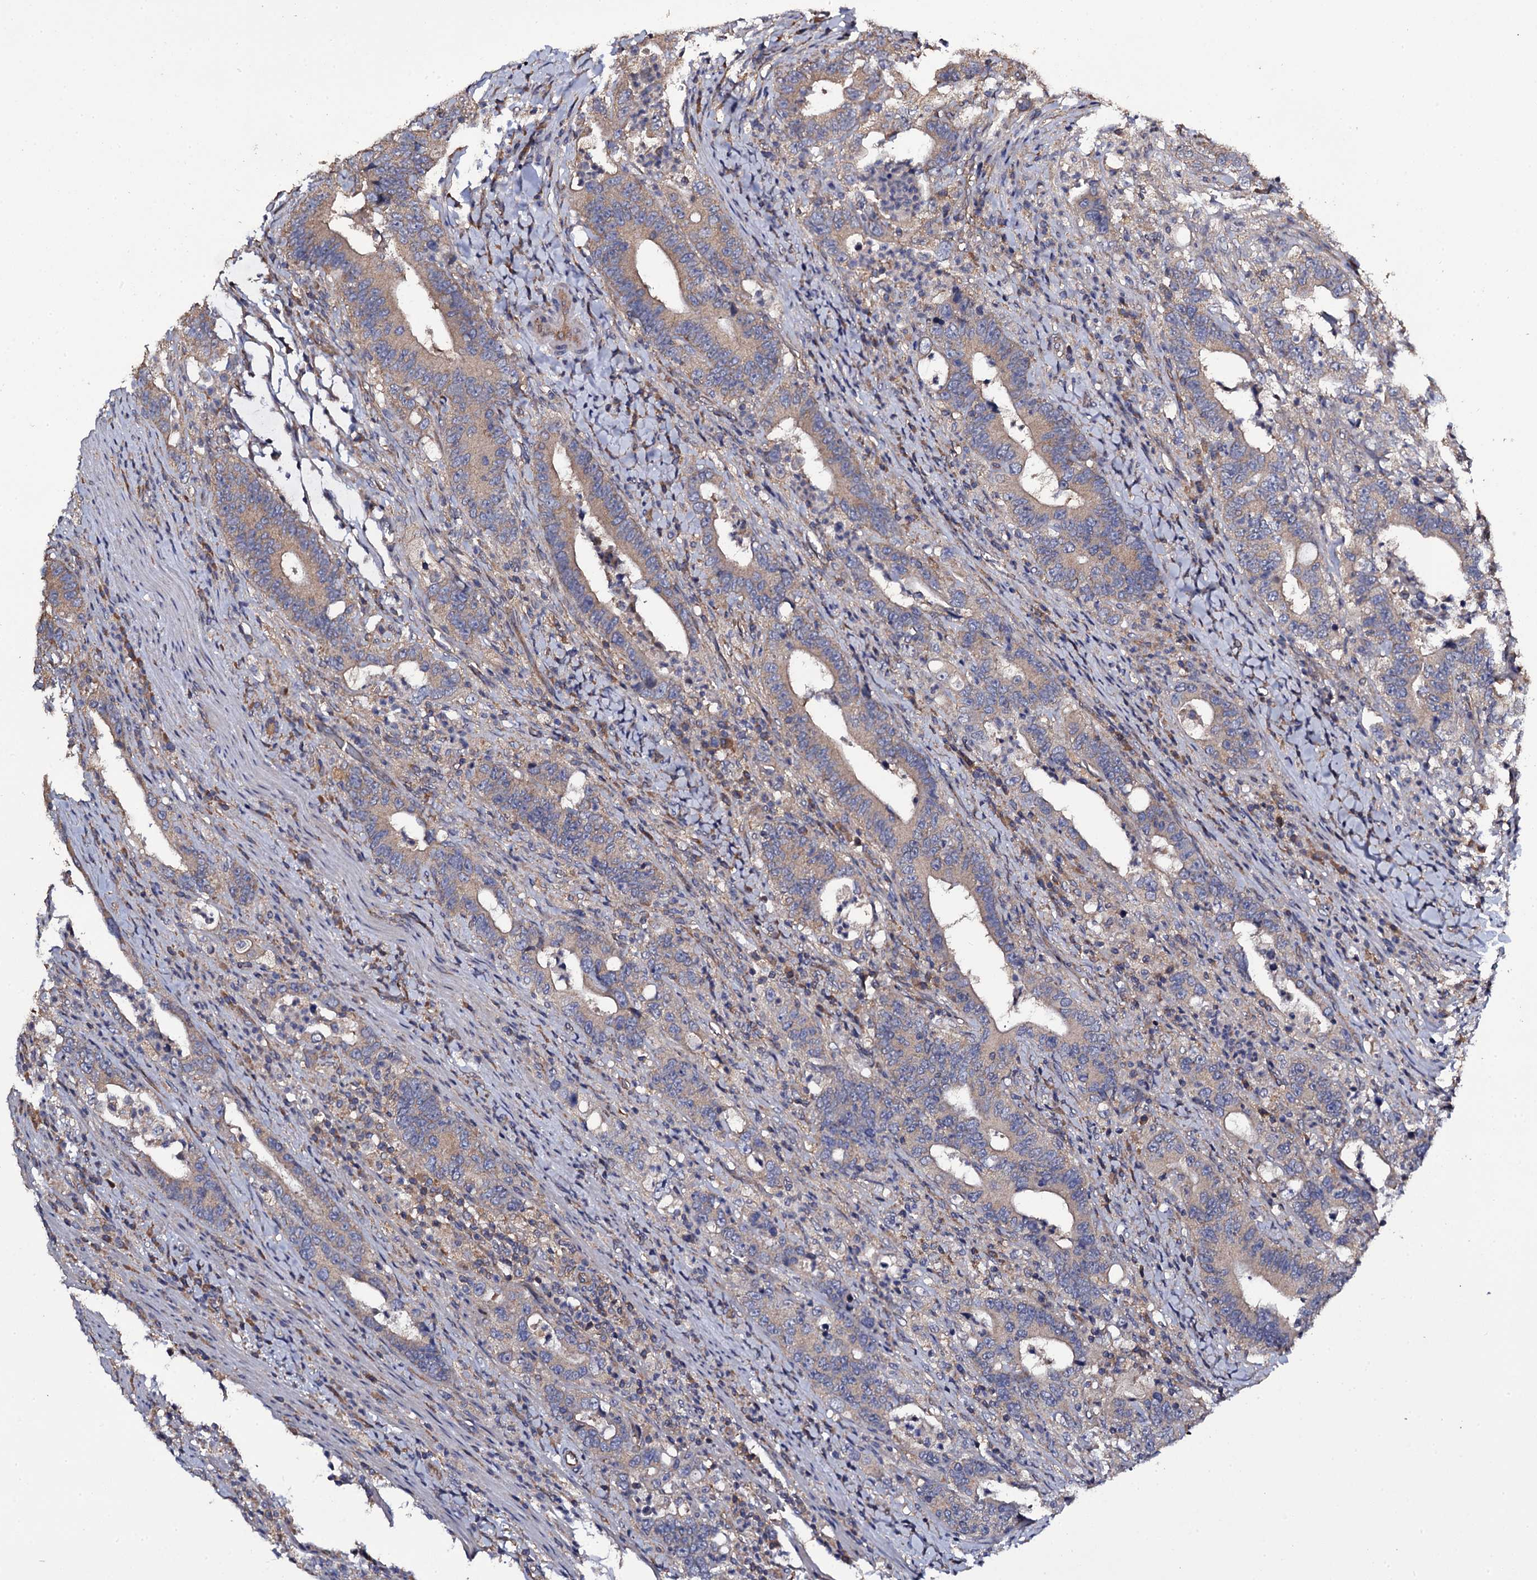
{"staining": {"intensity": "weak", "quantity": "25%-75%", "location": "cytoplasmic/membranous"}, "tissue": "colorectal cancer", "cell_type": "Tumor cells", "image_type": "cancer", "snomed": [{"axis": "morphology", "description": "Adenocarcinoma, NOS"}, {"axis": "topography", "description": "Colon"}], "caption": "Colorectal adenocarcinoma stained for a protein demonstrates weak cytoplasmic/membranous positivity in tumor cells. The staining was performed using DAB, with brown indicating positive protein expression. Nuclei are stained blue with hematoxylin.", "gene": "TTC23", "patient": {"sex": "female", "age": 75}}